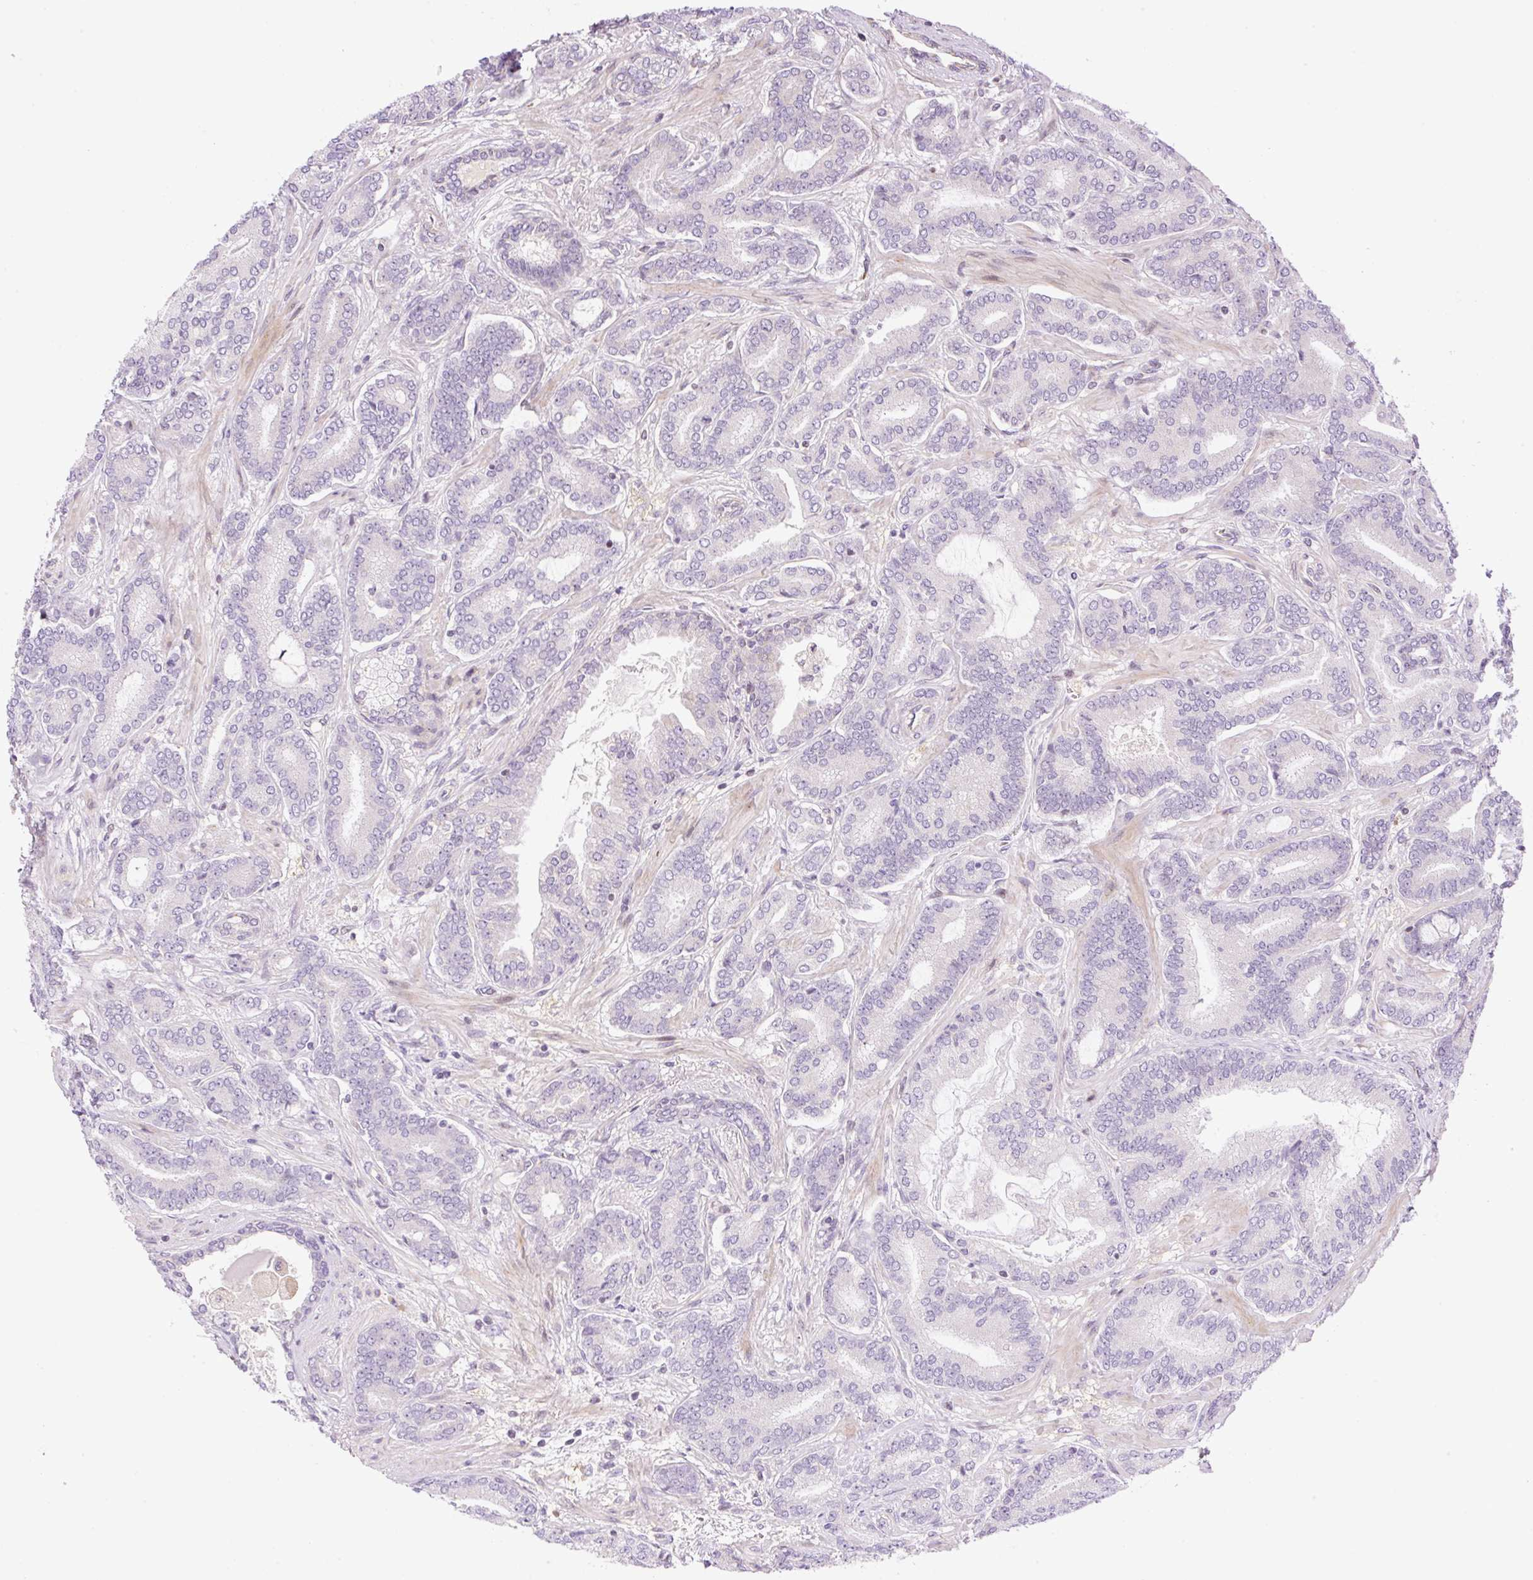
{"staining": {"intensity": "negative", "quantity": "none", "location": "none"}, "tissue": "prostate cancer", "cell_type": "Tumor cells", "image_type": "cancer", "snomed": [{"axis": "morphology", "description": "Adenocarcinoma, High grade"}, {"axis": "topography", "description": "Prostate"}], "caption": "The photomicrograph exhibits no significant positivity in tumor cells of prostate adenocarcinoma (high-grade).", "gene": "ZNF394", "patient": {"sex": "male", "age": 62}}